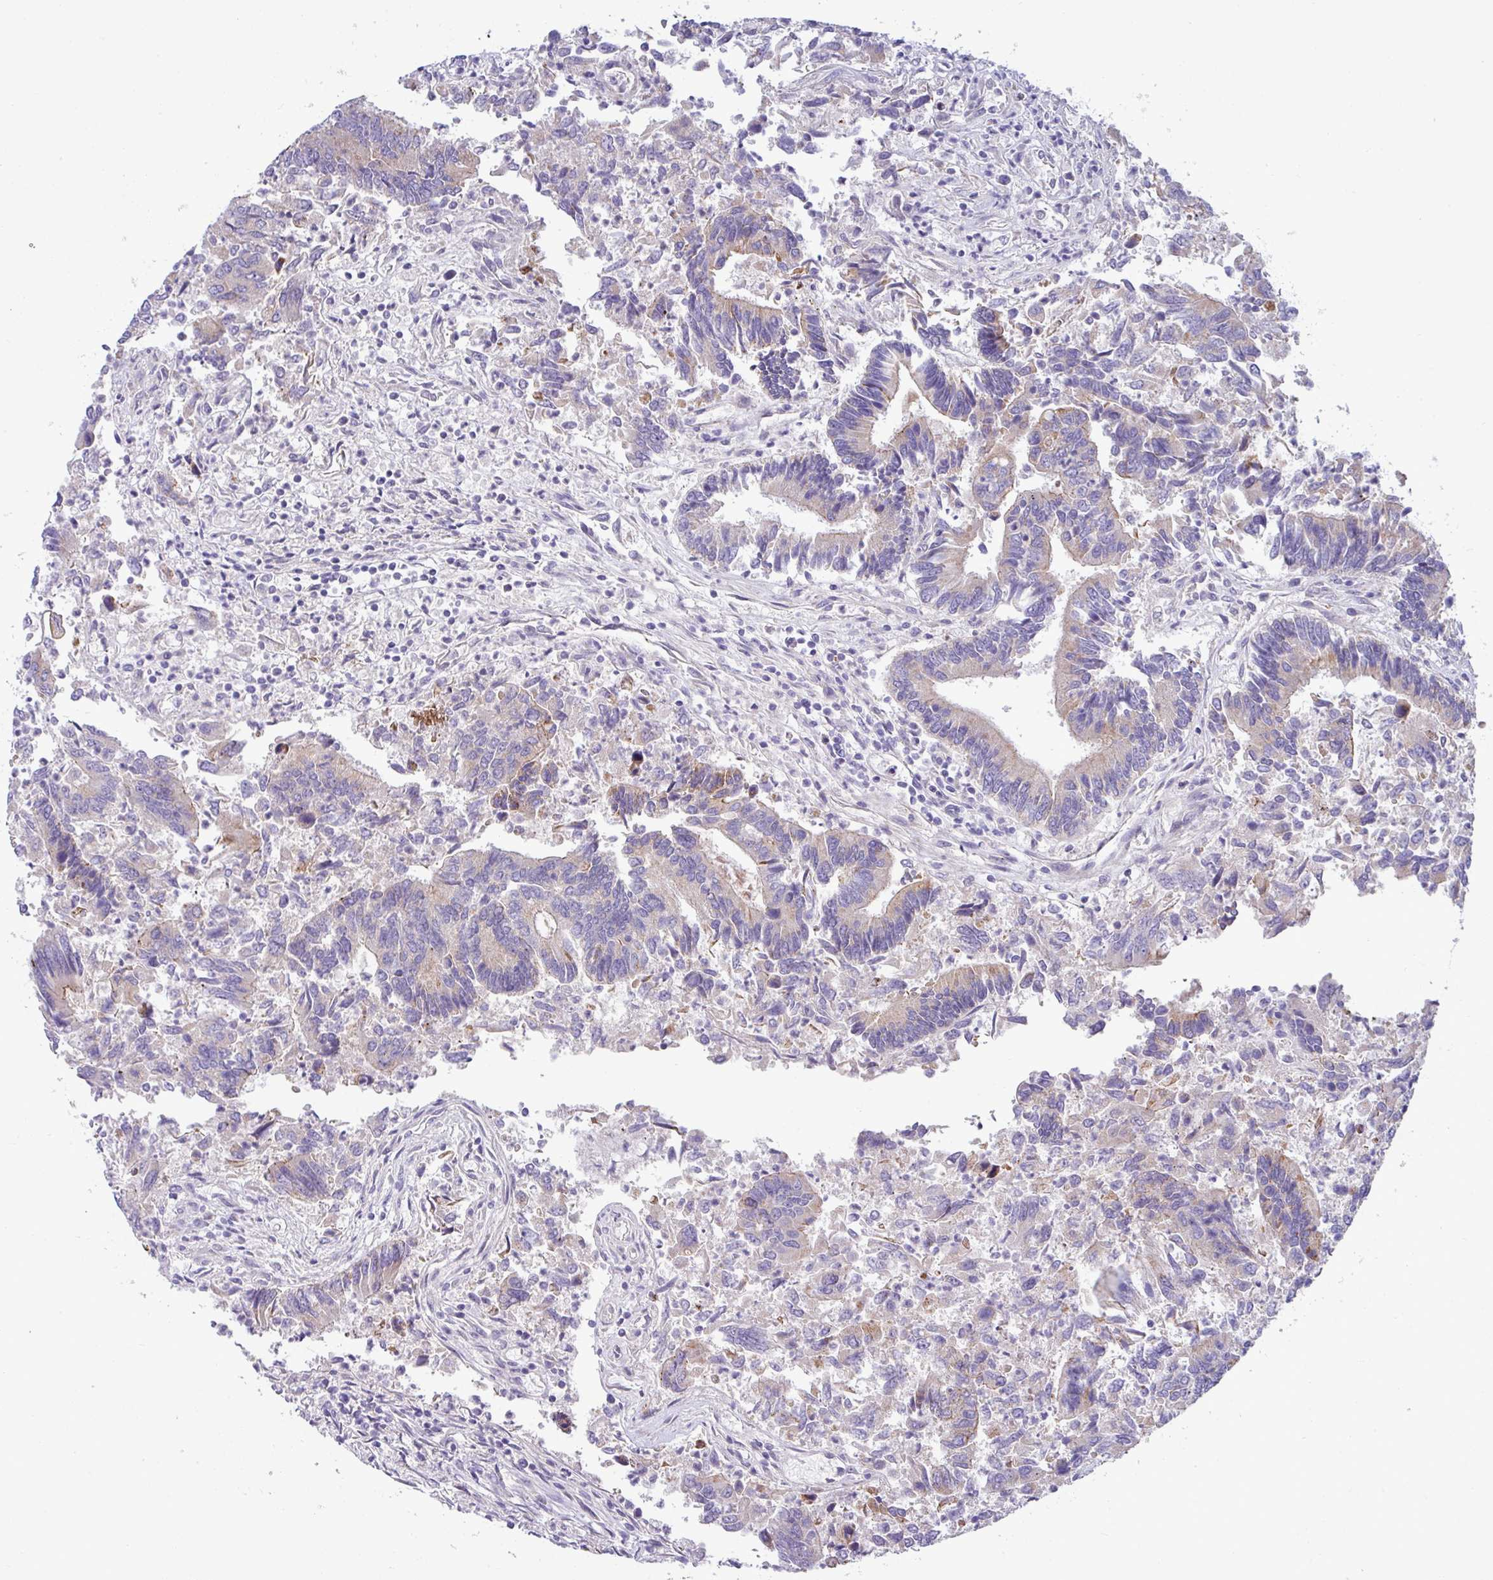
{"staining": {"intensity": "weak", "quantity": "25%-75%", "location": "cytoplasmic/membranous"}, "tissue": "colorectal cancer", "cell_type": "Tumor cells", "image_type": "cancer", "snomed": [{"axis": "morphology", "description": "Adenocarcinoma, NOS"}, {"axis": "topography", "description": "Colon"}], "caption": "Adenocarcinoma (colorectal) tissue demonstrates weak cytoplasmic/membranous expression in approximately 25%-75% of tumor cells, visualized by immunohistochemistry.", "gene": "ACAP3", "patient": {"sex": "female", "age": 67}}